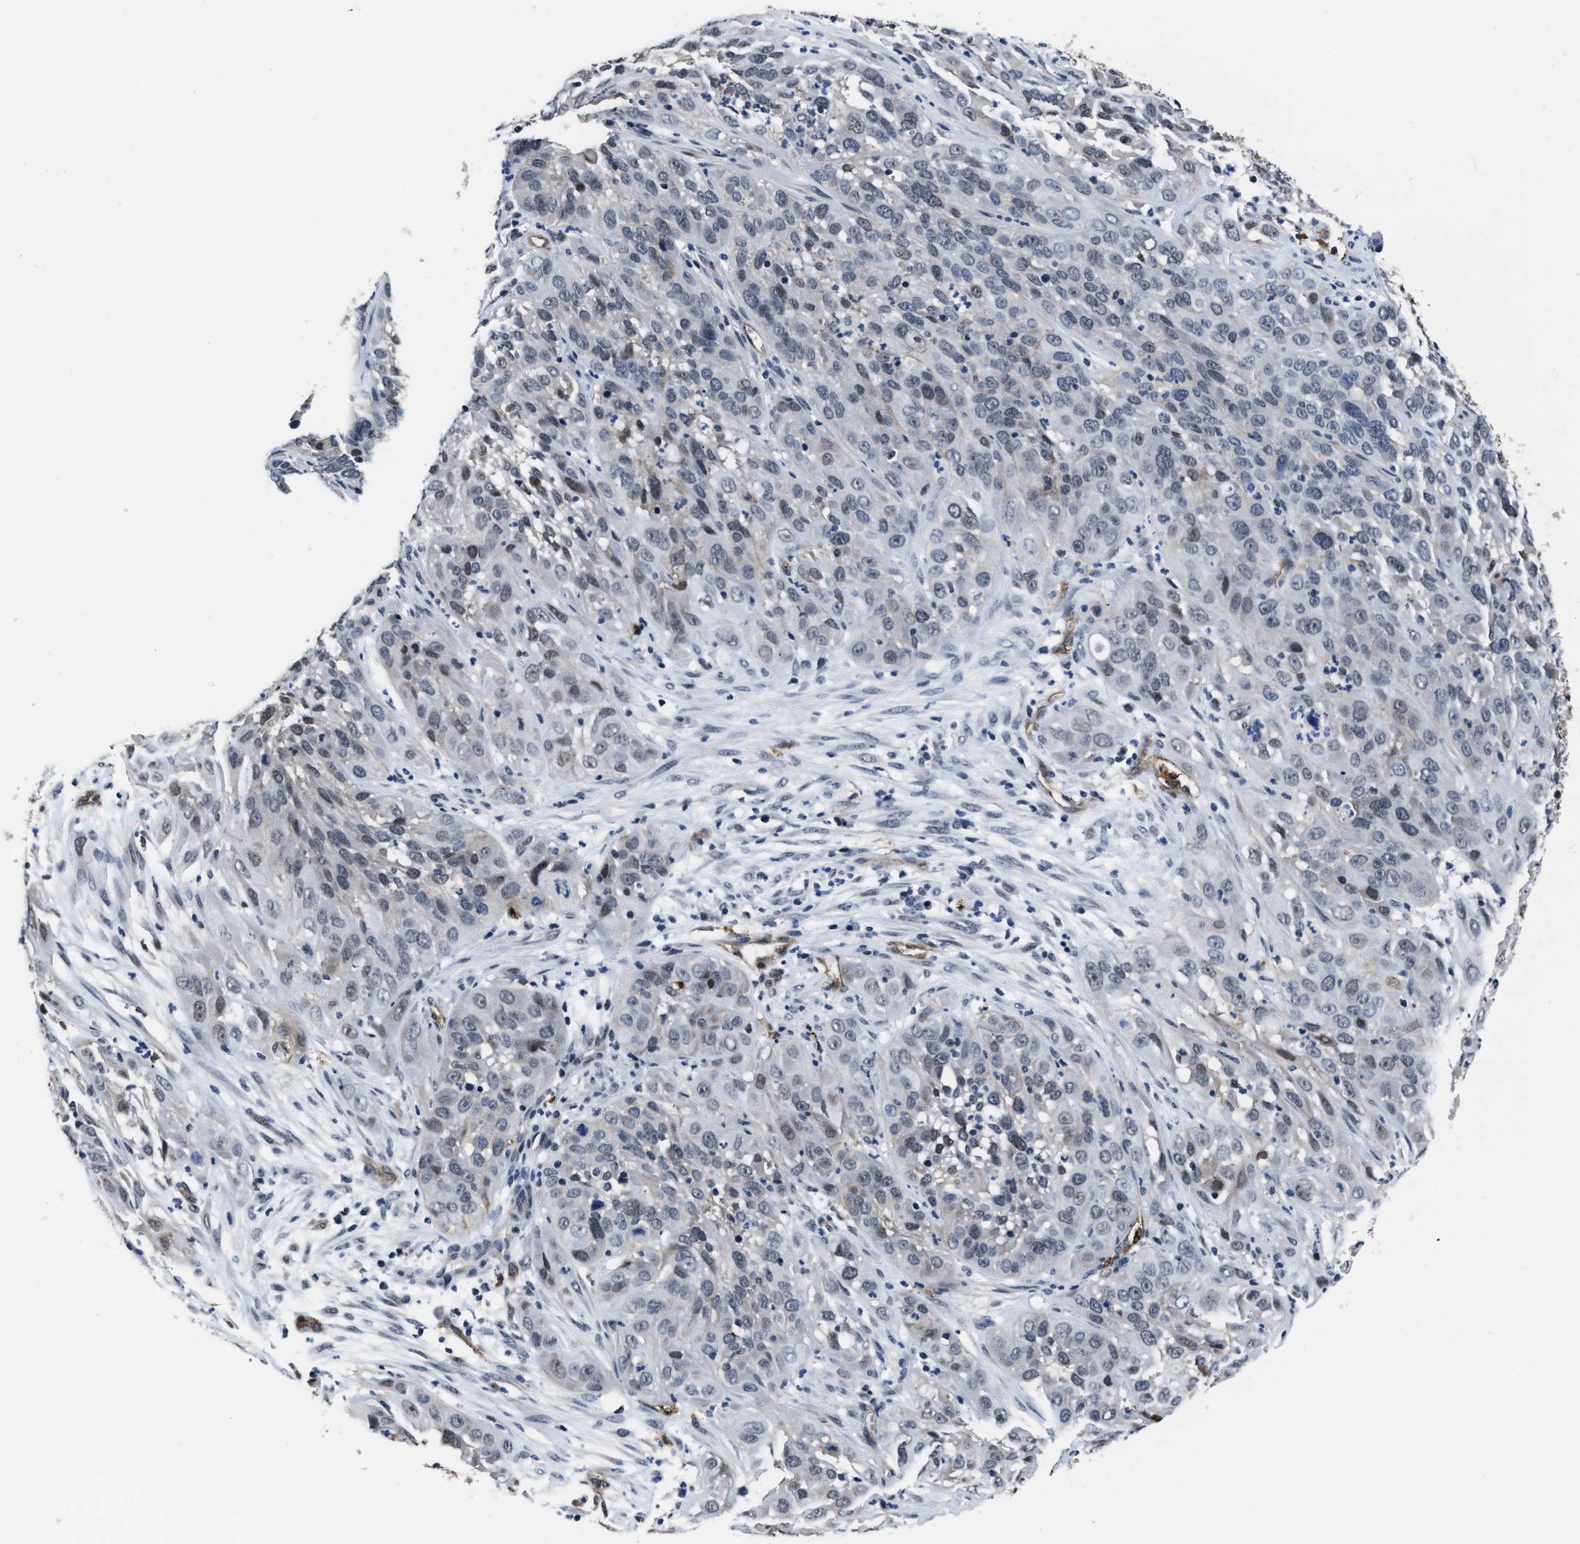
{"staining": {"intensity": "negative", "quantity": "none", "location": "none"}, "tissue": "cervical cancer", "cell_type": "Tumor cells", "image_type": "cancer", "snomed": [{"axis": "morphology", "description": "Squamous cell carcinoma, NOS"}, {"axis": "topography", "description": "Cervix"}], "caption": "The photomicrograph reveals no significant expression in tumor cells of squamous cell carcinoma (cervical). Brightfield microscopy of immunohistochemistry (IHC) stained with DAB (3,3'-diaminobenzidine) (brown) and hematoxylin (blue), captured at high magnification.", "gene": "MARCKSL1", "patient": {"sex": "female", "age": 32}}